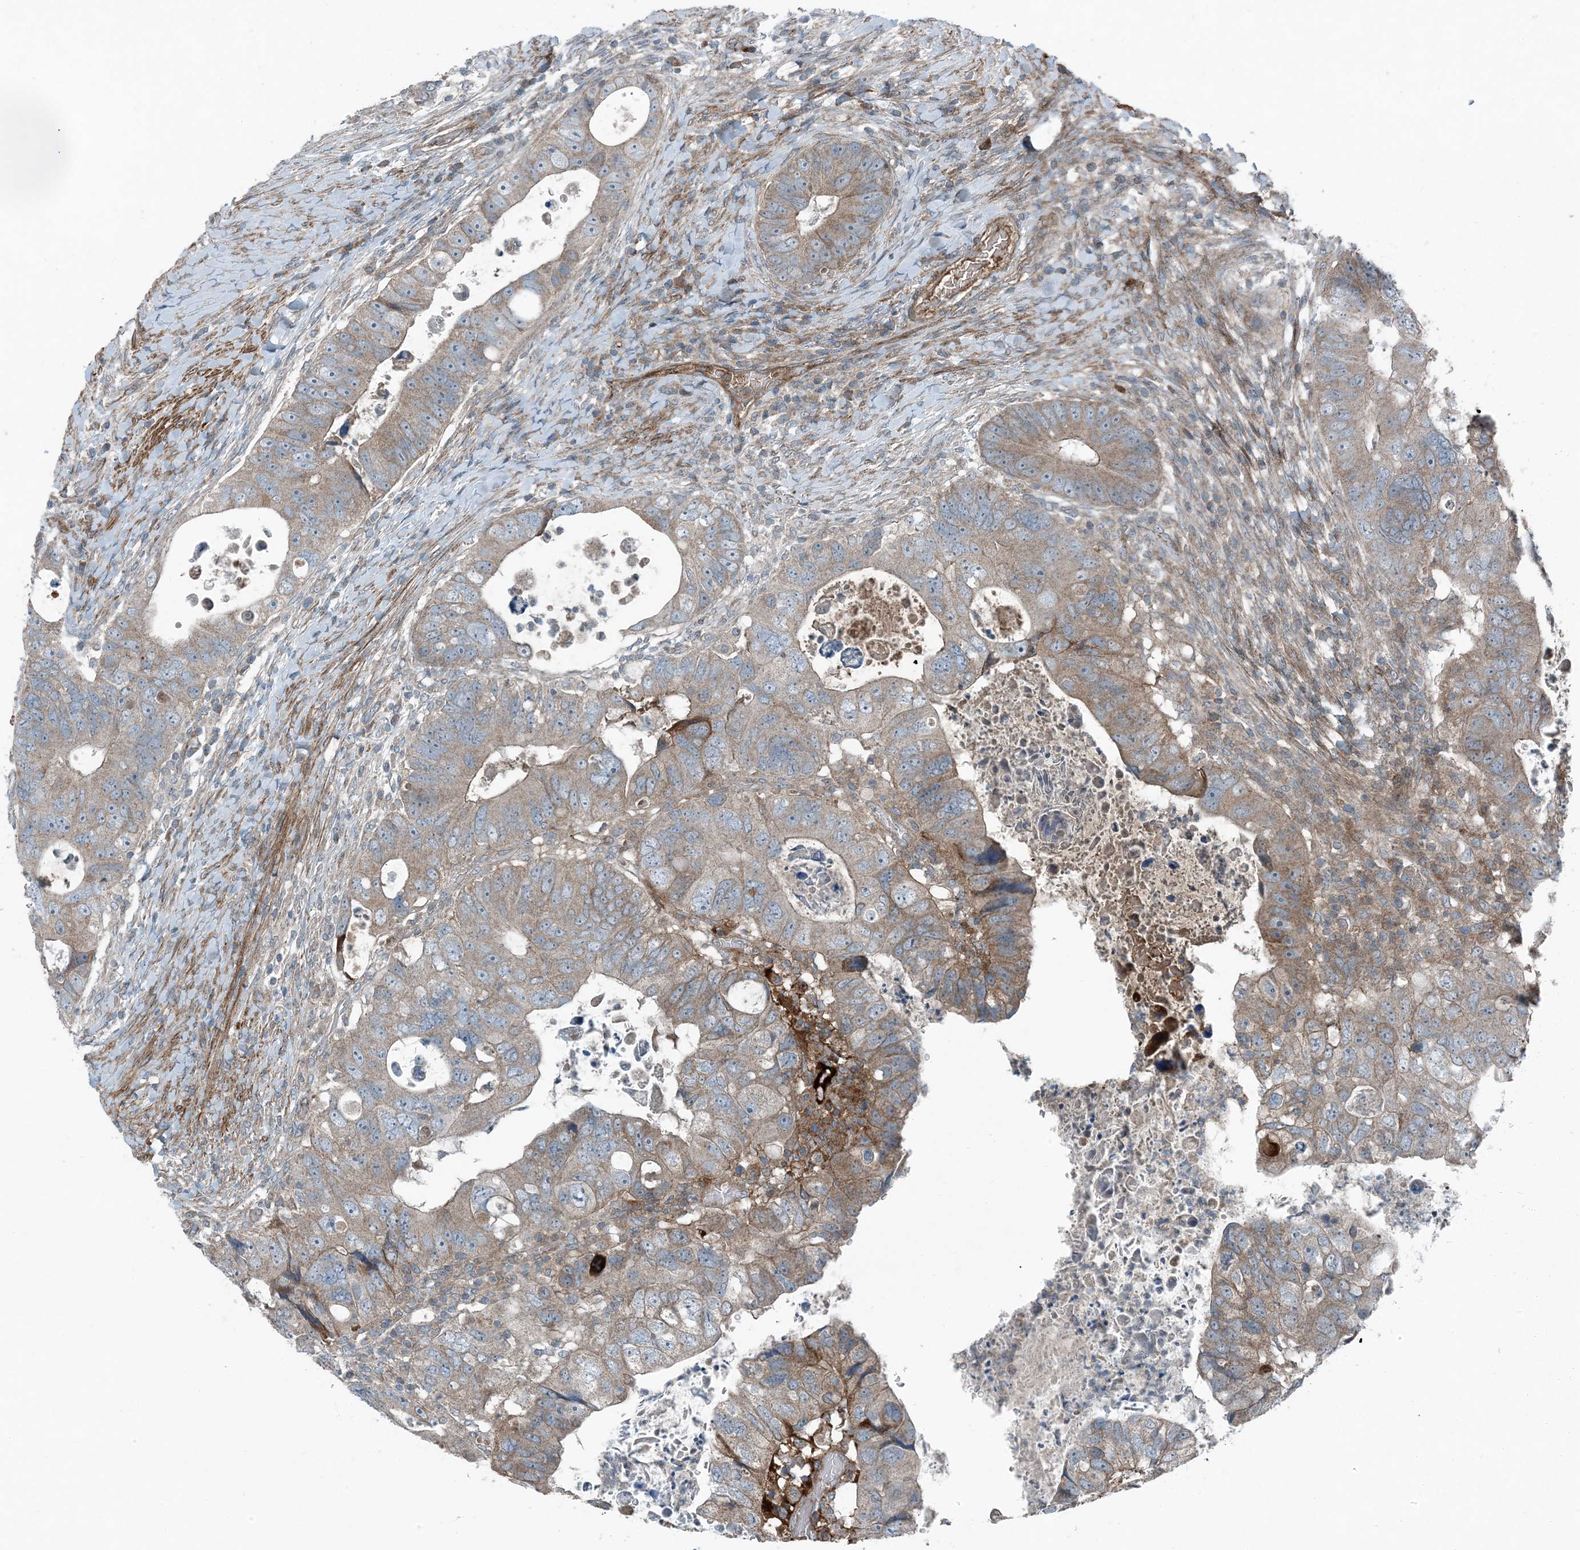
{"staining": {"intensity": "moderate", "quantity": "<25%", "location": "cytoplasmic/membranous"}, "tissue": "colorectal cancer", "cell_type": "Tumor cells", "image_type": "cancer", "snomed": [{"axis": "morphology", "description": "Adenocarcinoma, NOS"}, {"axis": "topography", "description": "Rectum"}], "caption": "Adenocarcinoma (colorectal) tissue displays moderate cytoplasmic/membranous positivity in approximately <25% of tumor cells, visualized by immunohistochemistry.", "gene": "APOM", "patient": {"sex": "male", "age": 59}}